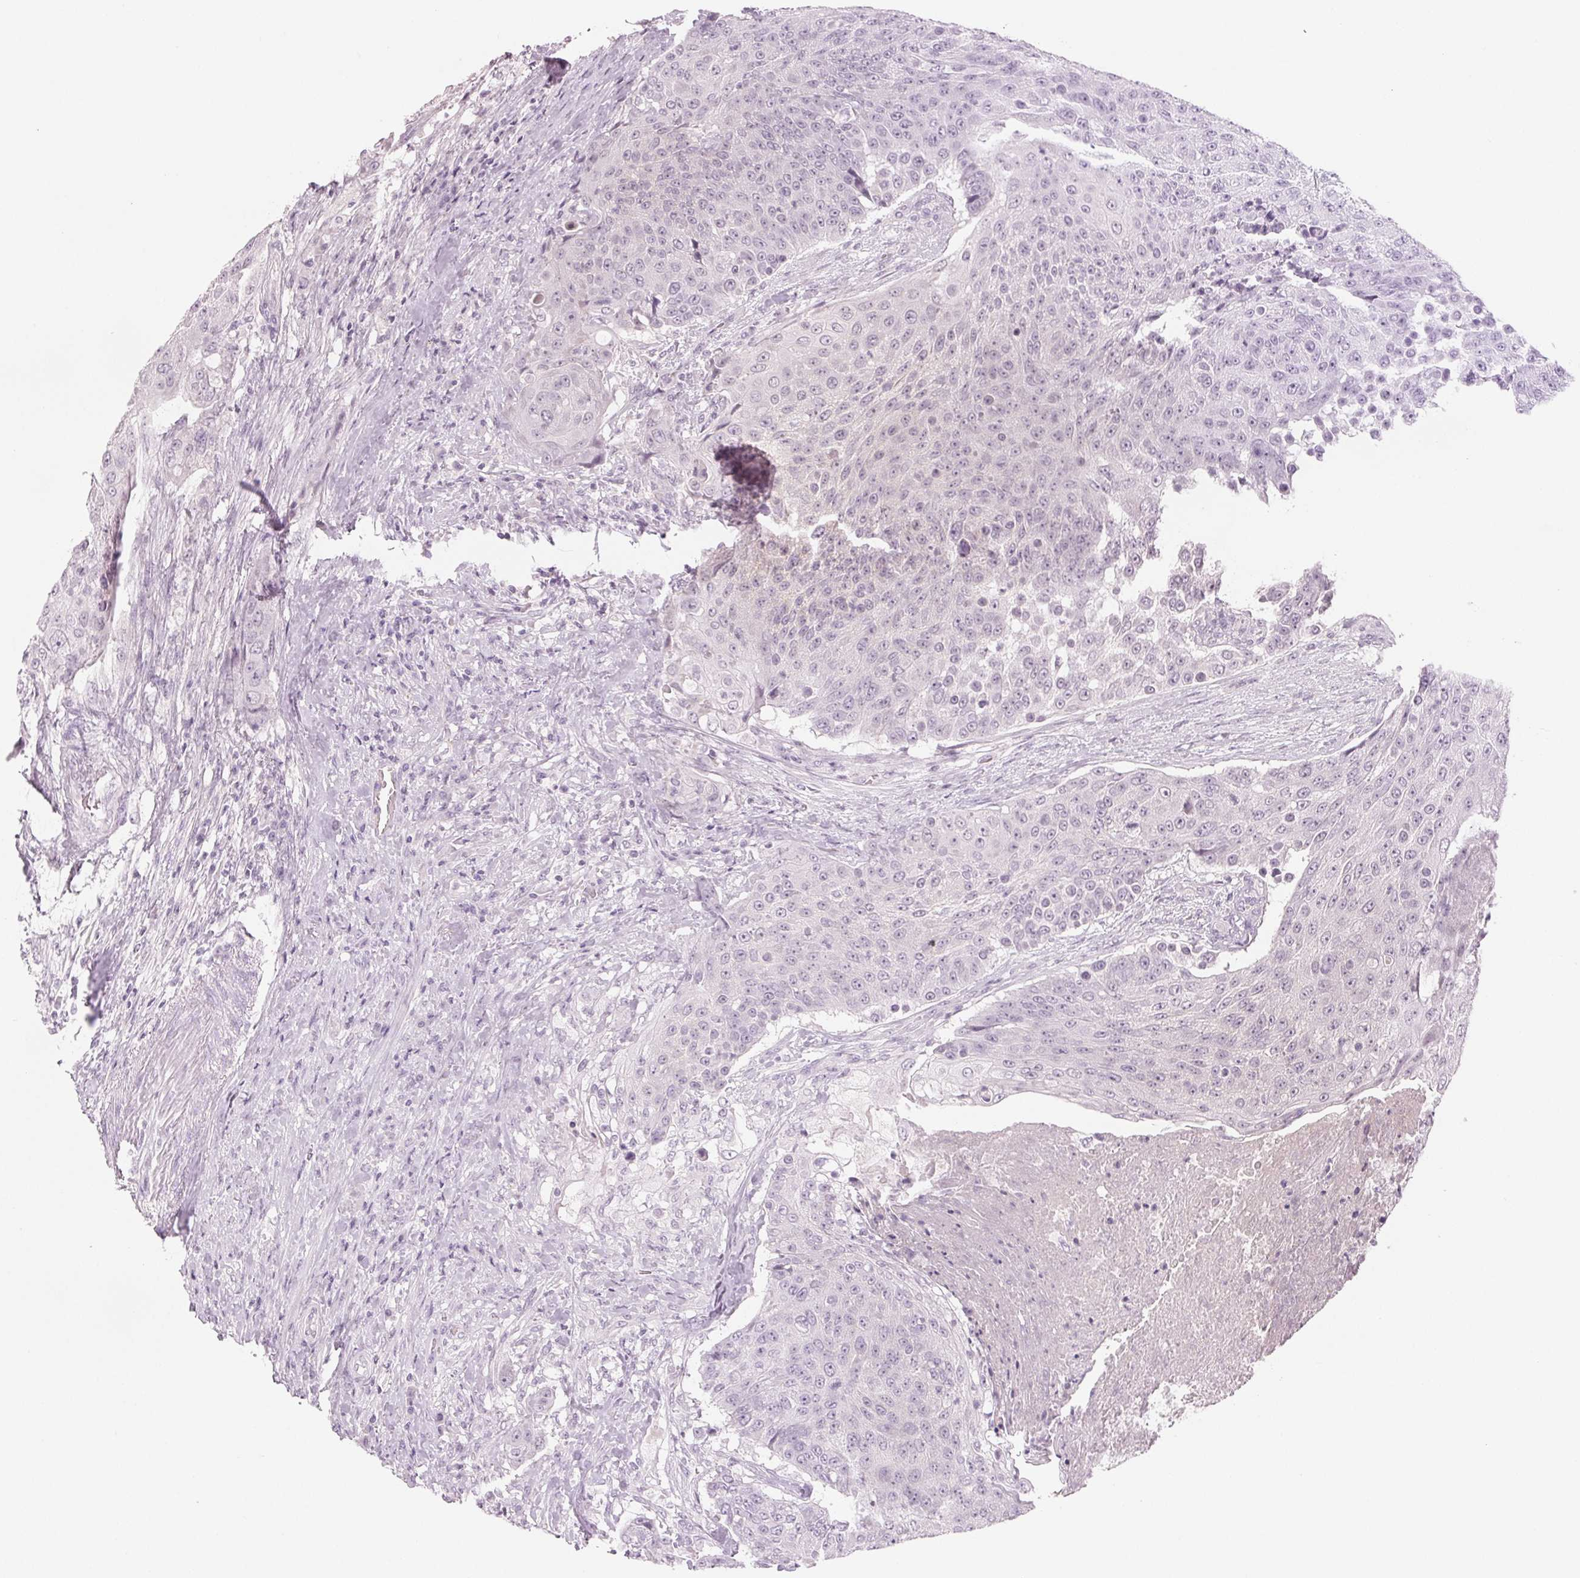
{"staining": {"intensity": "negative", "quantity": "none", "location": "none"}, "tissue": "urothelial cancer", "cell_type": "Tumor cells", "image_type": "cancer", "snomed": [{"axis": "morphology", "description": "Urothelial carcinoma, High grade"}, {"axis": "topography", "description": "Urinary bladder"}], "caption": "A high-resolution micrograph shows IHC staining of high-grade urothelial carcinoma, which demonstrates no significant staining in tumor cells. The staining was performed using DAB to visualize the protein expression in brown, while the nuclei were stained in blue with hematoxylin (Magnification: 20x).", "gene": "EHHADH", "patient": {"sex": "female", "age": 63}}